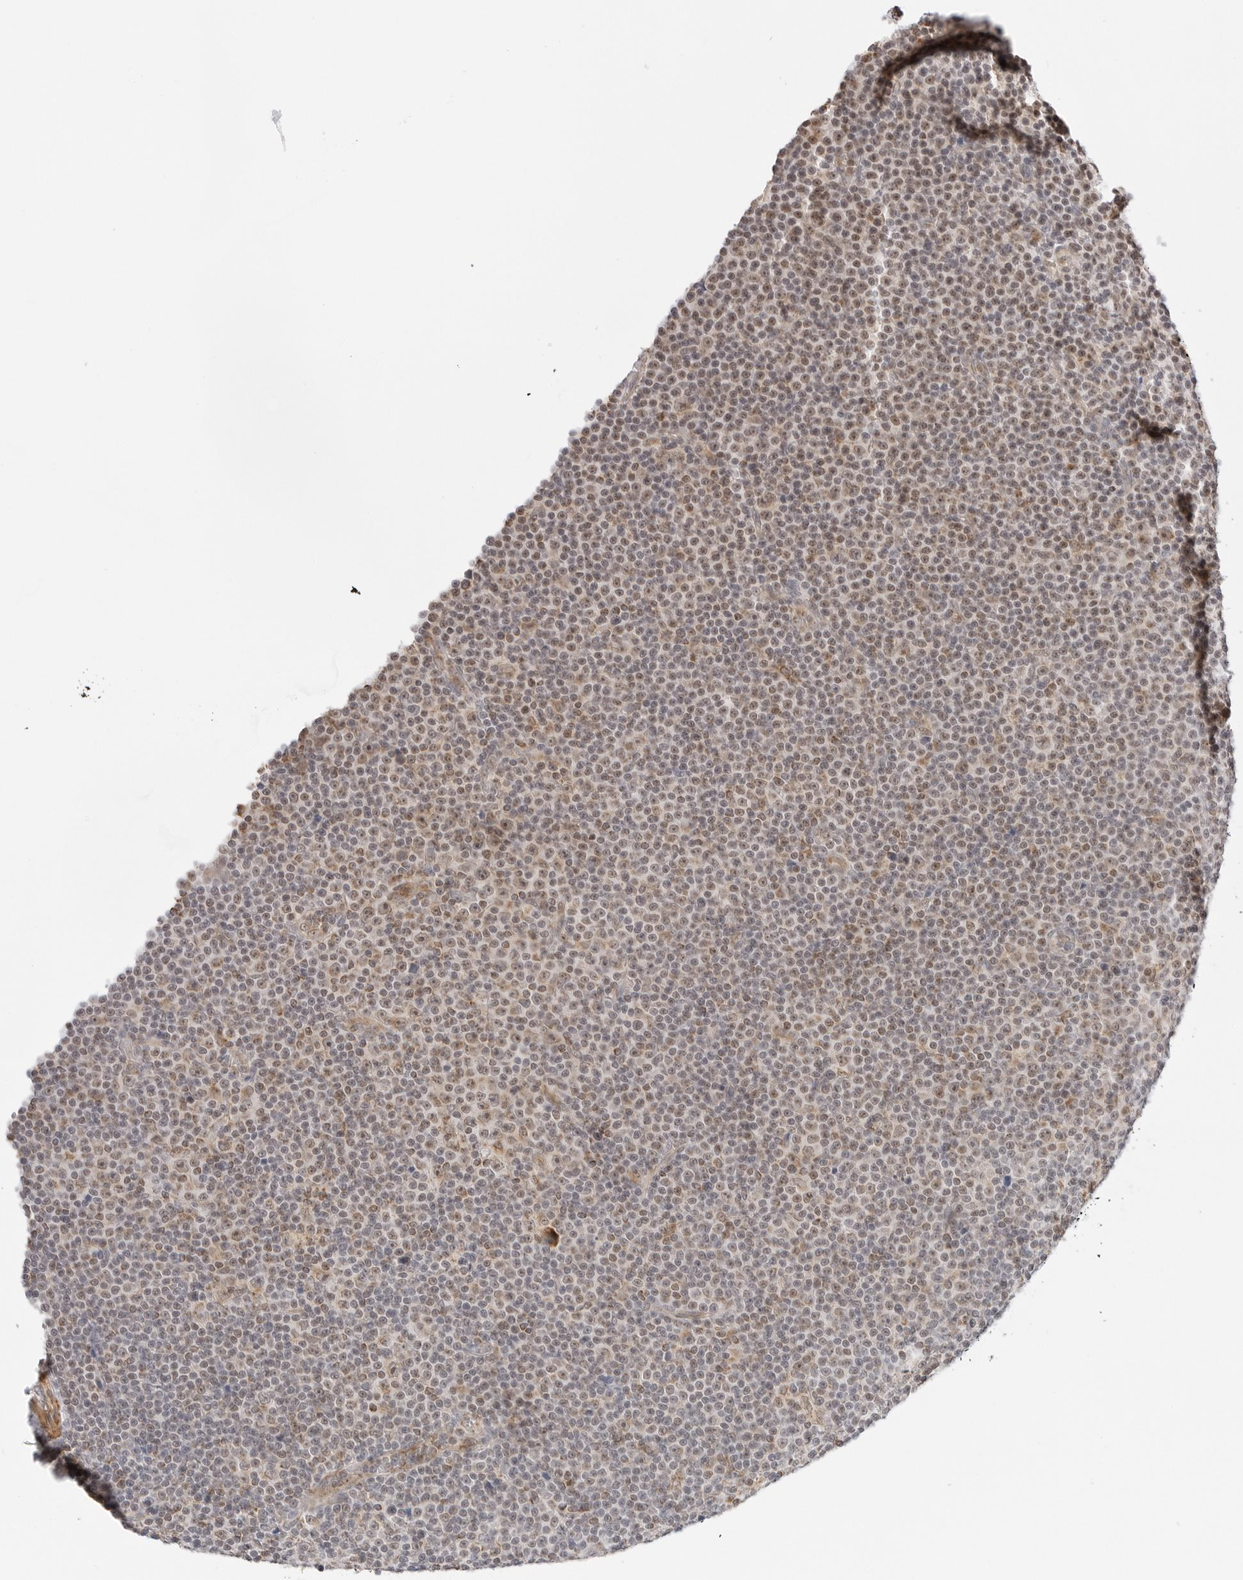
{"staining": {"intensity": "weak", "quantity": ">75%", "location": "nuclear"}, "tissue": "lymphoma", "cell_type": "Tumor cells", "image_type": "cancer", "snomed": [{"axis": "morphology", "description": "Malignant lymphoma, non-Hodgkin's type, Low grade"}, {"axis": "topography", "description": "Lymph node"}], "caption": "This is a histology image of immunohistochemistry staining of lymphoma, which shows weak staining in the nuclear of tumor cells.", "gene": "GORAB", "patient": {"sex": "female", "age": 67}}